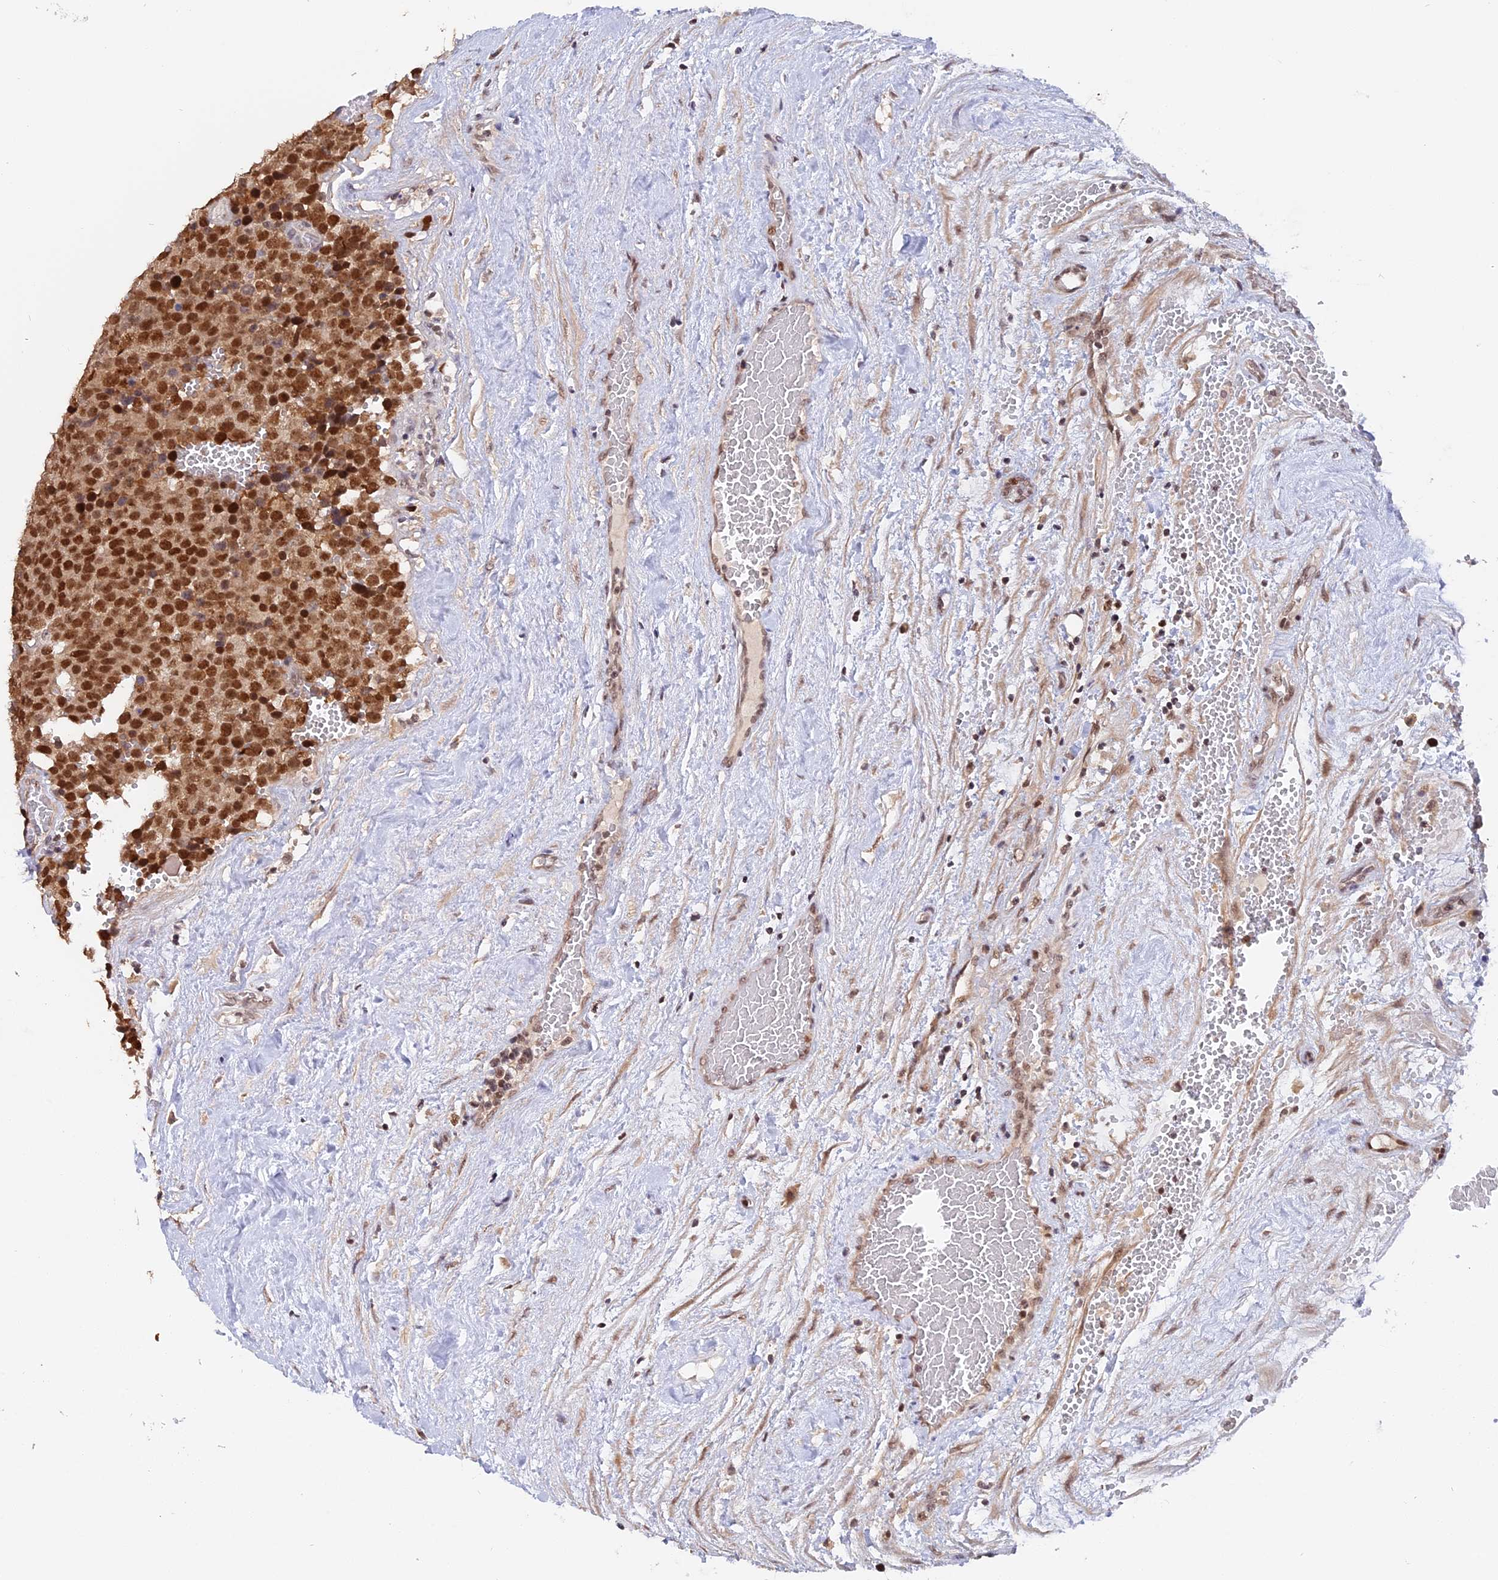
{"staining": {"intensity": "strong", "quantity": ">75%", "location": "nuclear"}, "tissue": "testis cancer", "cell_type": "Tumor cells", "image_type": "cancer", "snomed": [{"axis": "morphology", "description": "Seminoma, NOS"}, {"axis": "topography", "description": "Testis"}], "caption": "IHC micrograph of neoplastic tissue: testis cancer stained using immunohistochemistry (IHC) displays high levels of strong protein expression localized specifically in the nuclear of tumor cells, appearing as a nuclear brown color.", "gene": "RFC5", "patient": {"sex": "male", "age": 71}}